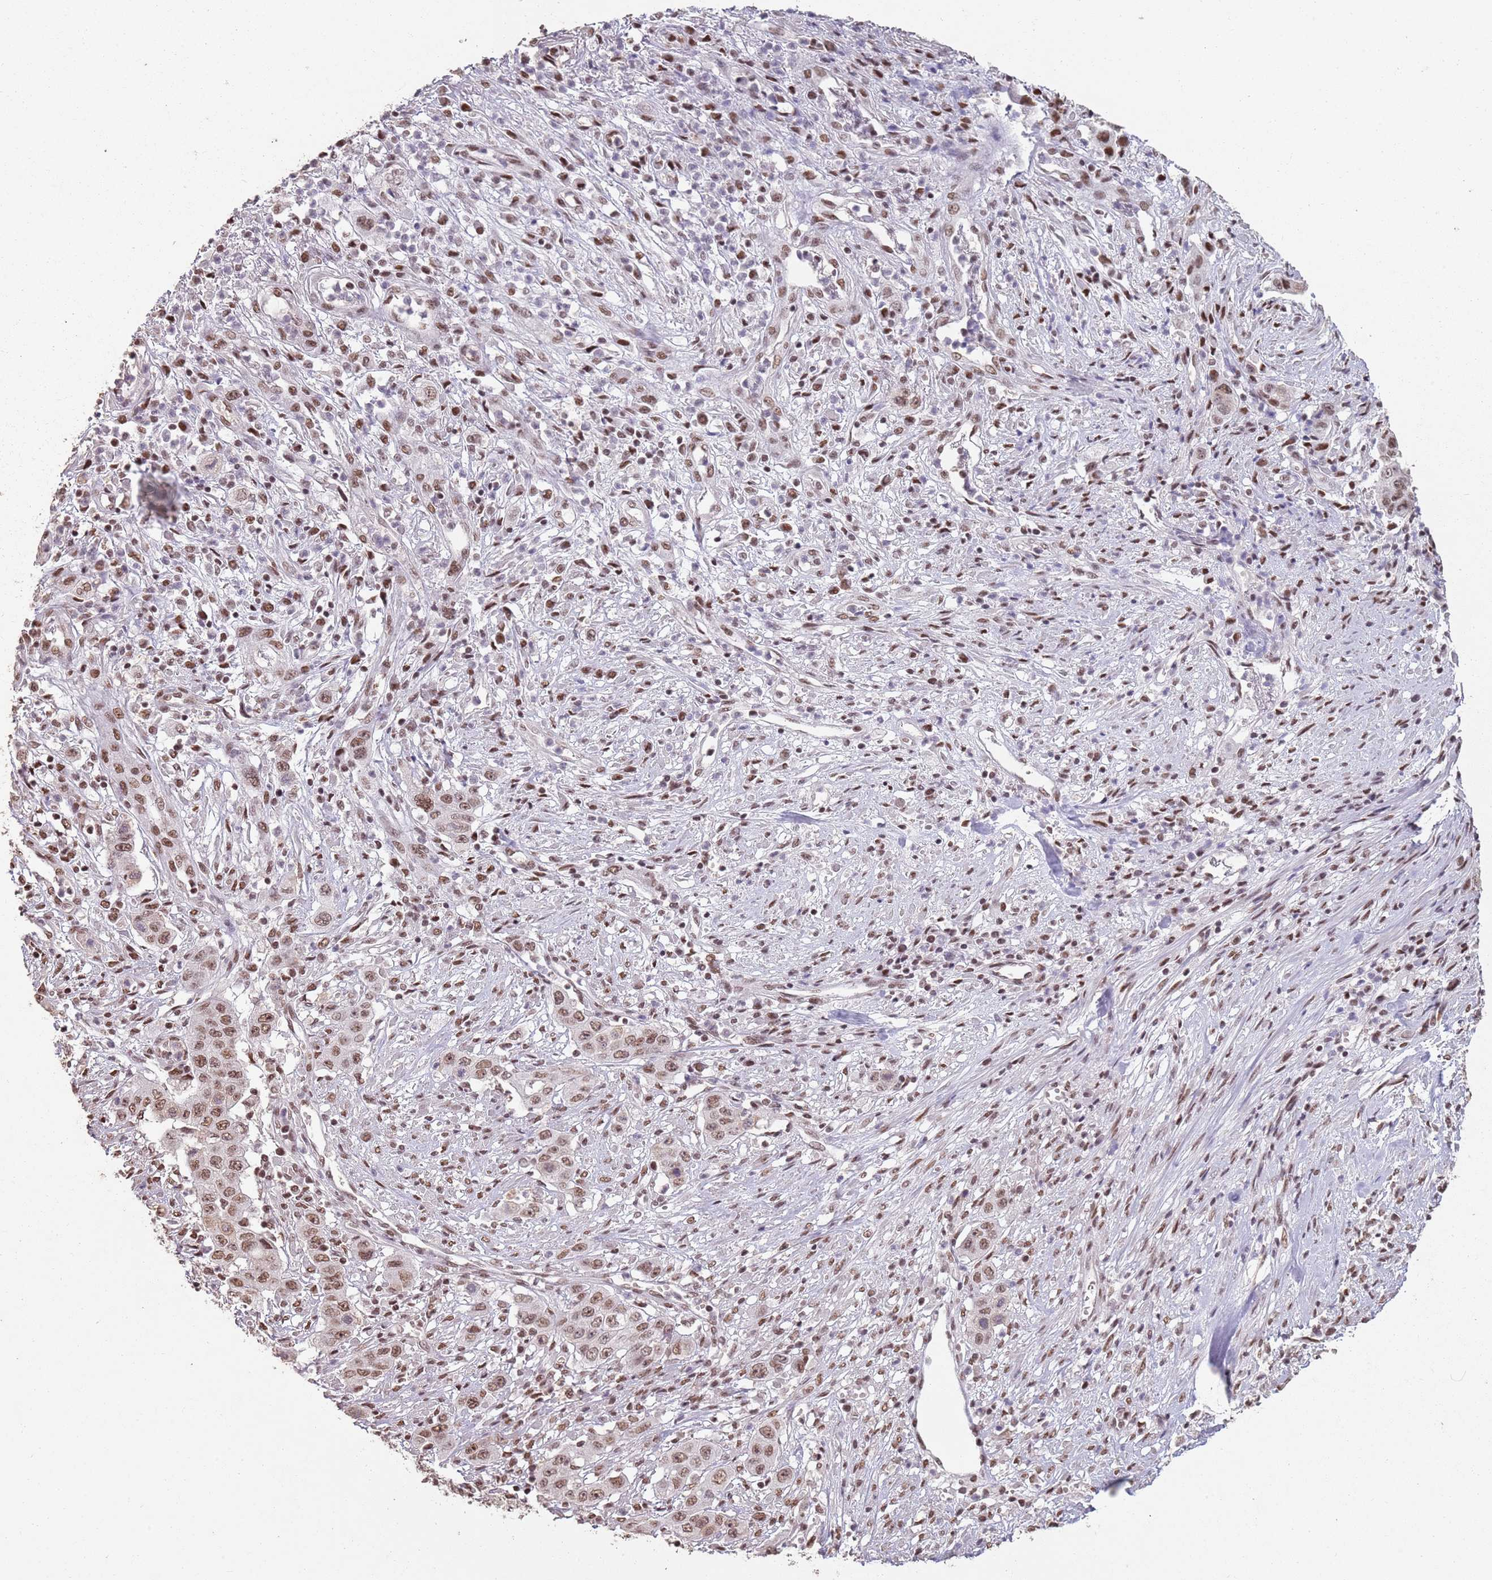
{"staining": {"intensity": "moderate", "quantity": ">75%", "location": "nuclear"}, "tissue": "stomach cancer", "cell_type": "Tumor cells", "image_type": "cancer", "snomed": [{"axis": "morphology", "description": "Adenocarcinoma, NOS"}, {"axis": "topography", "description": "Stomach, upper"}], "caption": "A medium amount of moderate nuclear positivity is seen in approximately >75% of tumor cells in stomach cancer (adenocarcinoma) tissue.", "gene": "ARL14EP", "patient": {"sex": "male", "age": 62}}